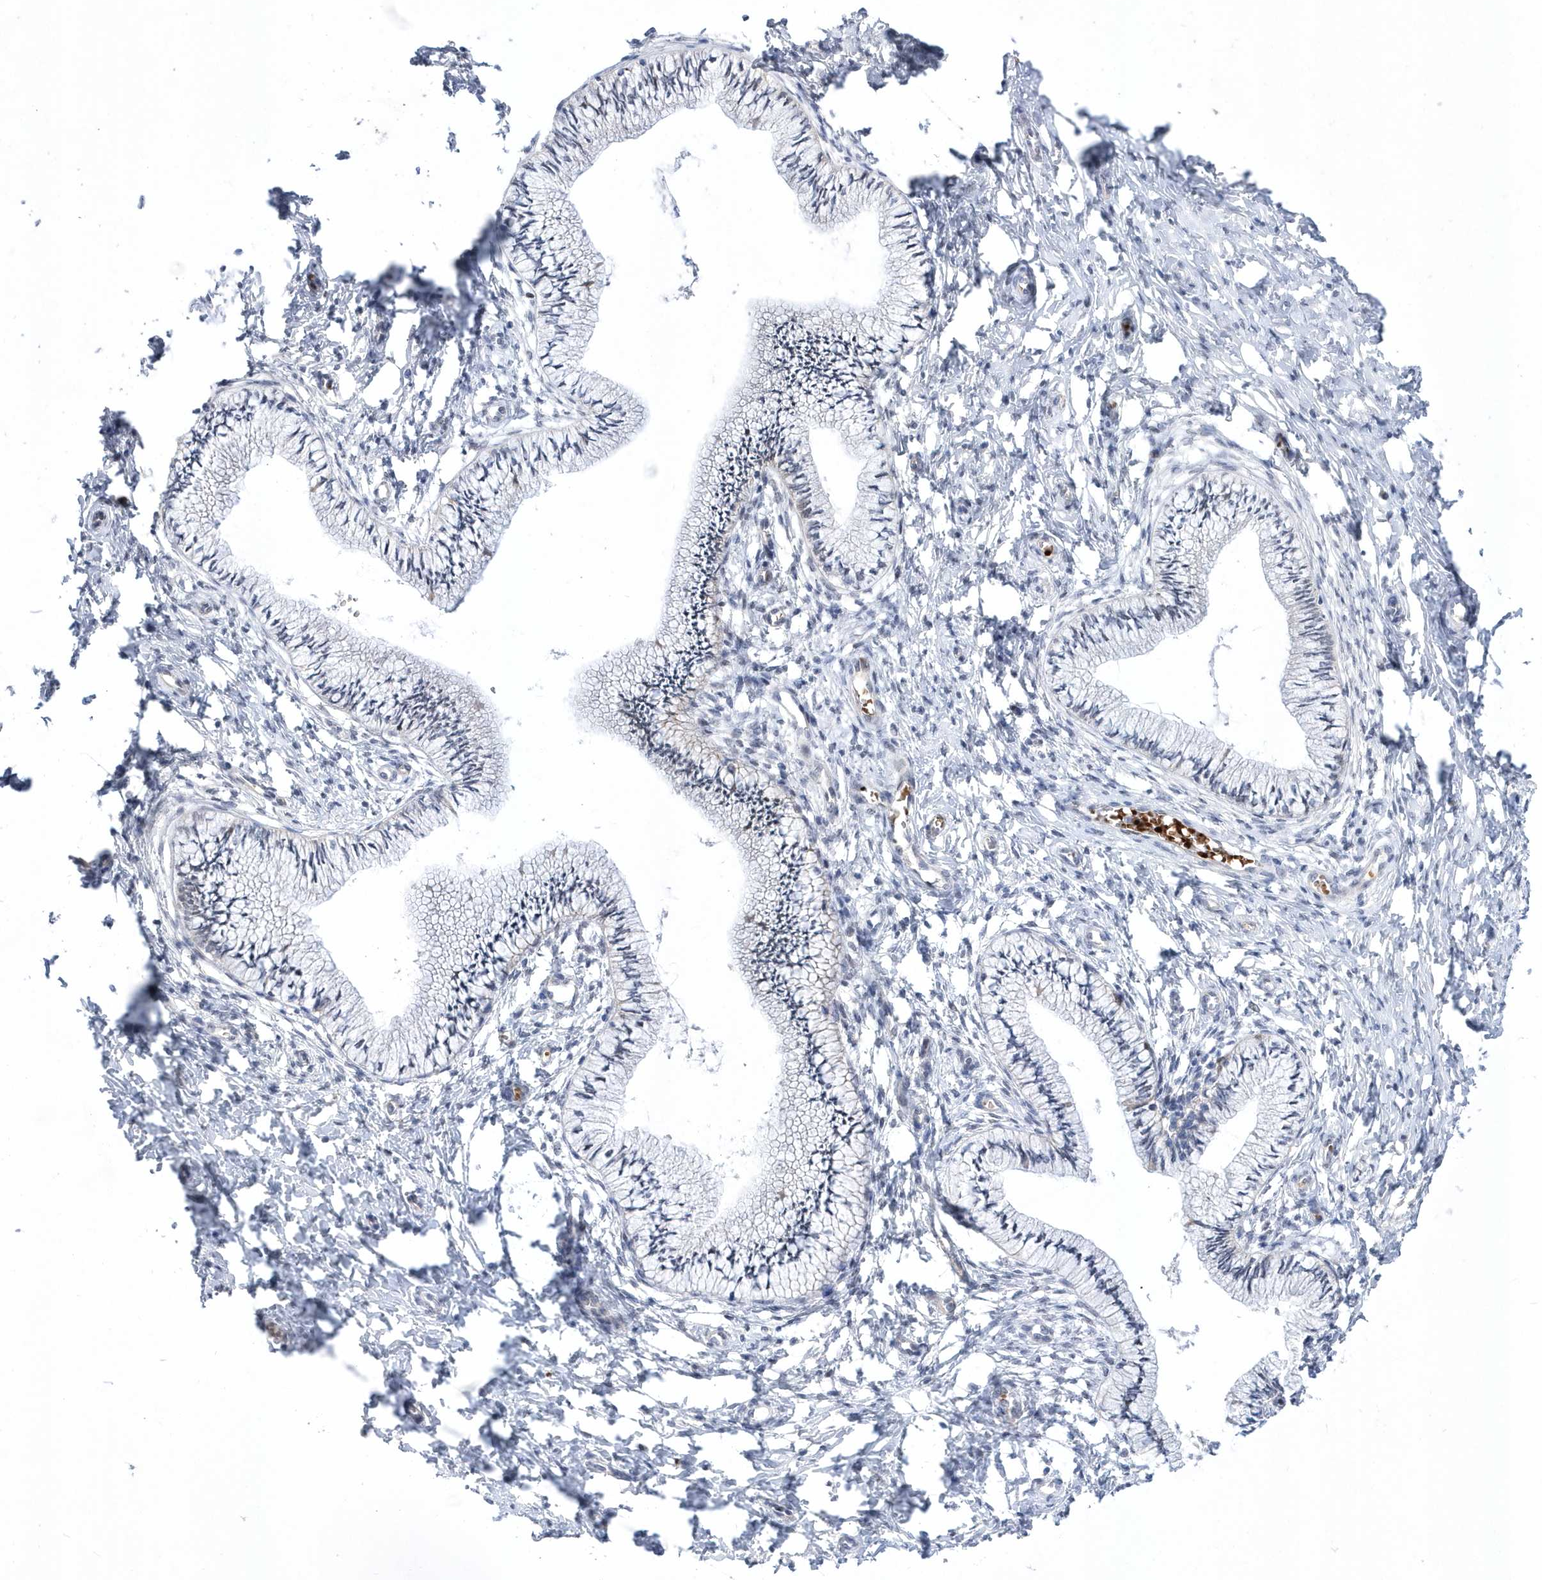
{"staining": {"intensity": "negative", "quantity": "none", "location": "none"}, "tissue": "cervix", "cell_type": "Glandular cells", "image_type": "normal", "snomed": [{"axis": "morphology", "description": "Normal tissue, NOS"}, {"axis": "topography", "description": "Cervix"}], "caption": "There is no significant staining in glandular cells of cervix. The staining is performed using DAB (3,3'-diaminobenzidine) brown chromogen with nuclei counter-stained in using hematoxylin.", "gene": "ZNF875", "patient": {"sex": "female", "age": 36}}